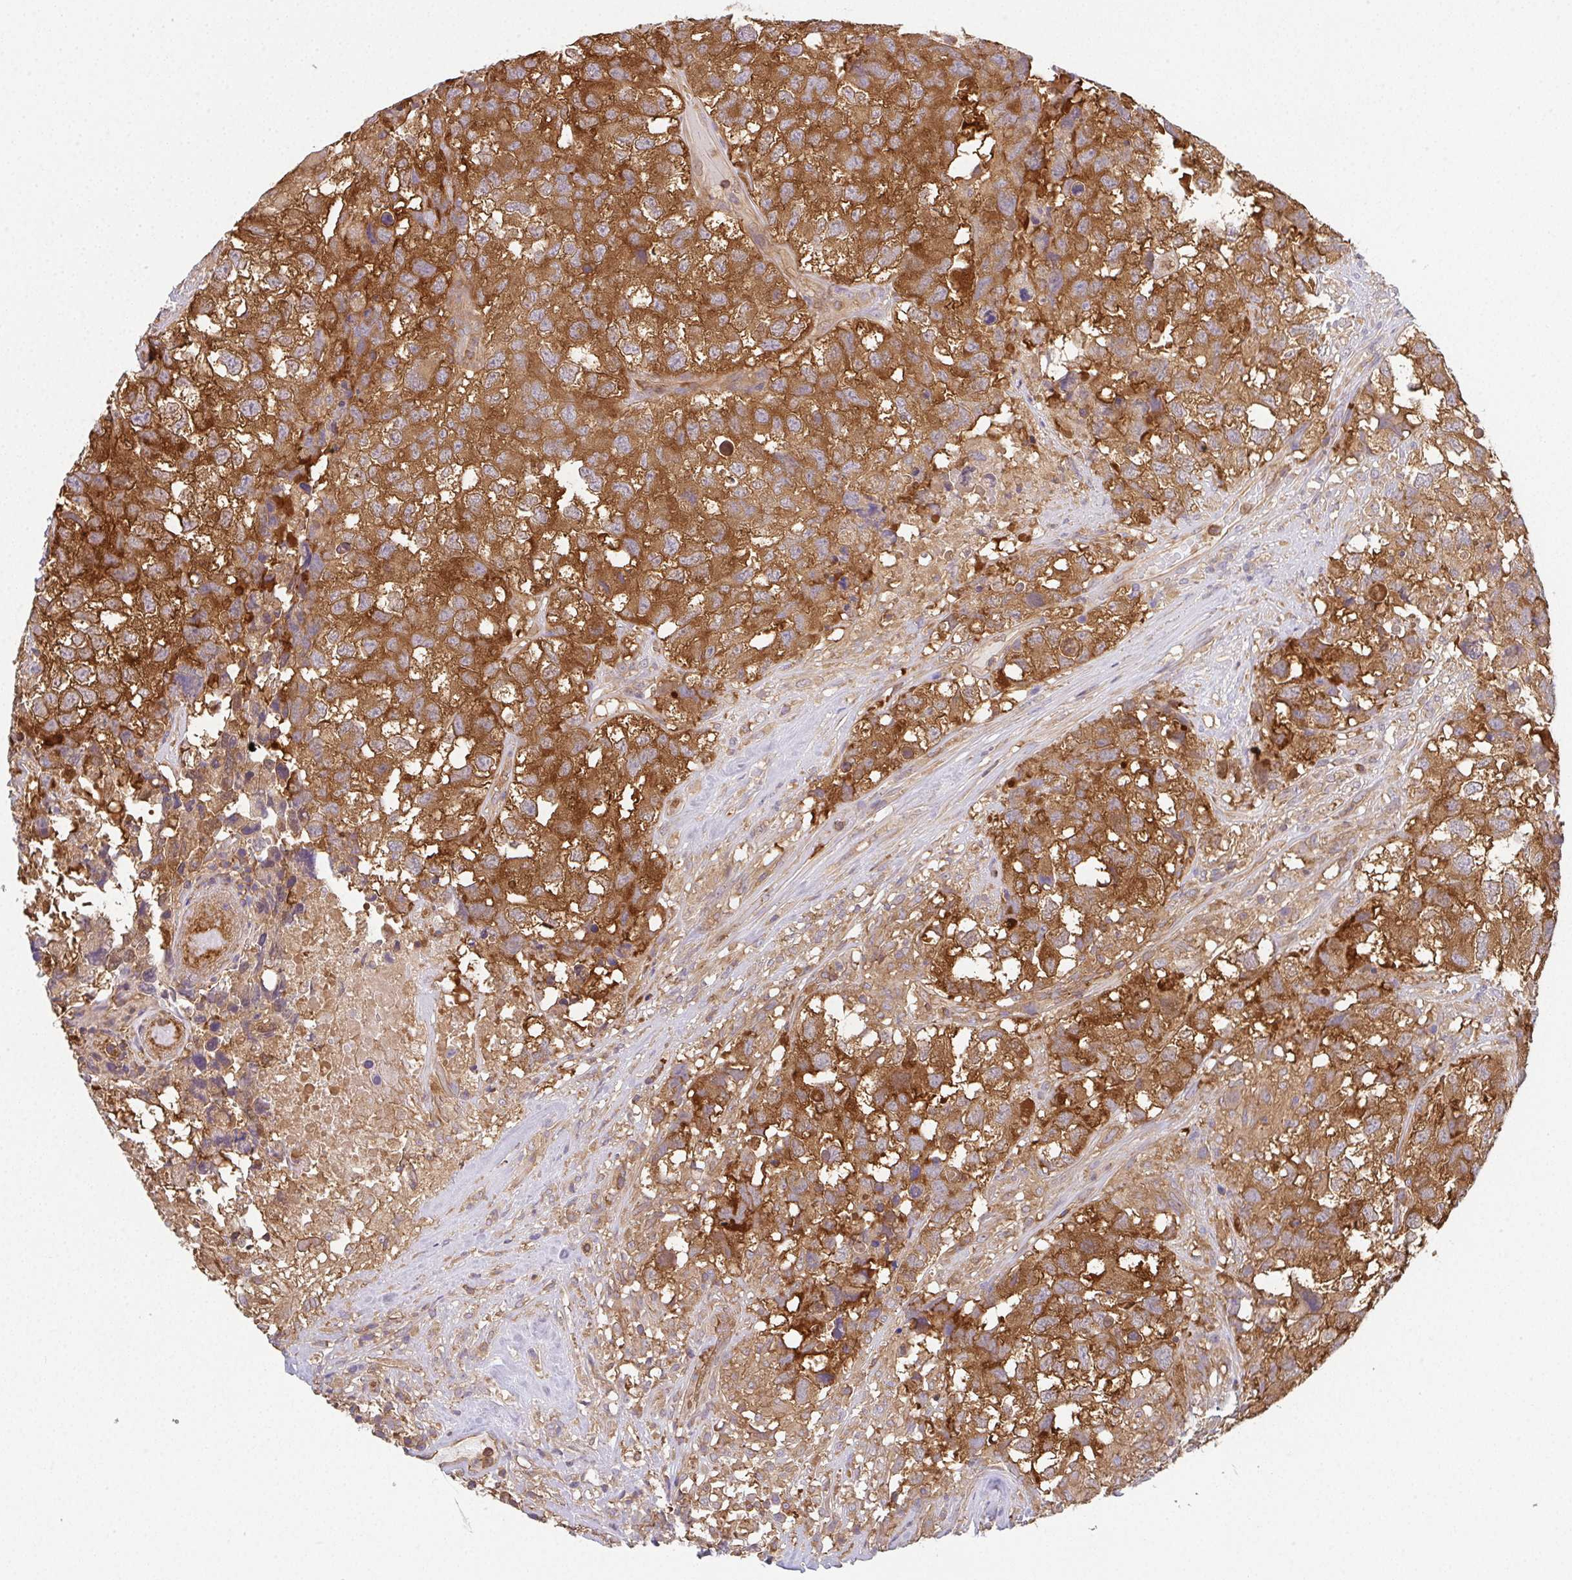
{"staining": {"intensity": "strong", "quantity": ">75%", "location": "cytoplasmic/membranous"}, "tissue": "testis cancer", "cell_type": "Tumor cells", "image_type": "cancer", "snomed": [{"axis": "morphology", "description": "Carcinoma, Embryonal, NOS"}, {"axis": "topography", "description": "Testis"}], "caption": "Tumor cells demonstrate high levels of strong cytoplasmic/membranous expression in about >75% of cells in testis cancer (embryonal carcinoma).", "gene": "TMEM229A", "patient": {"sex": "male", "age": 83}}